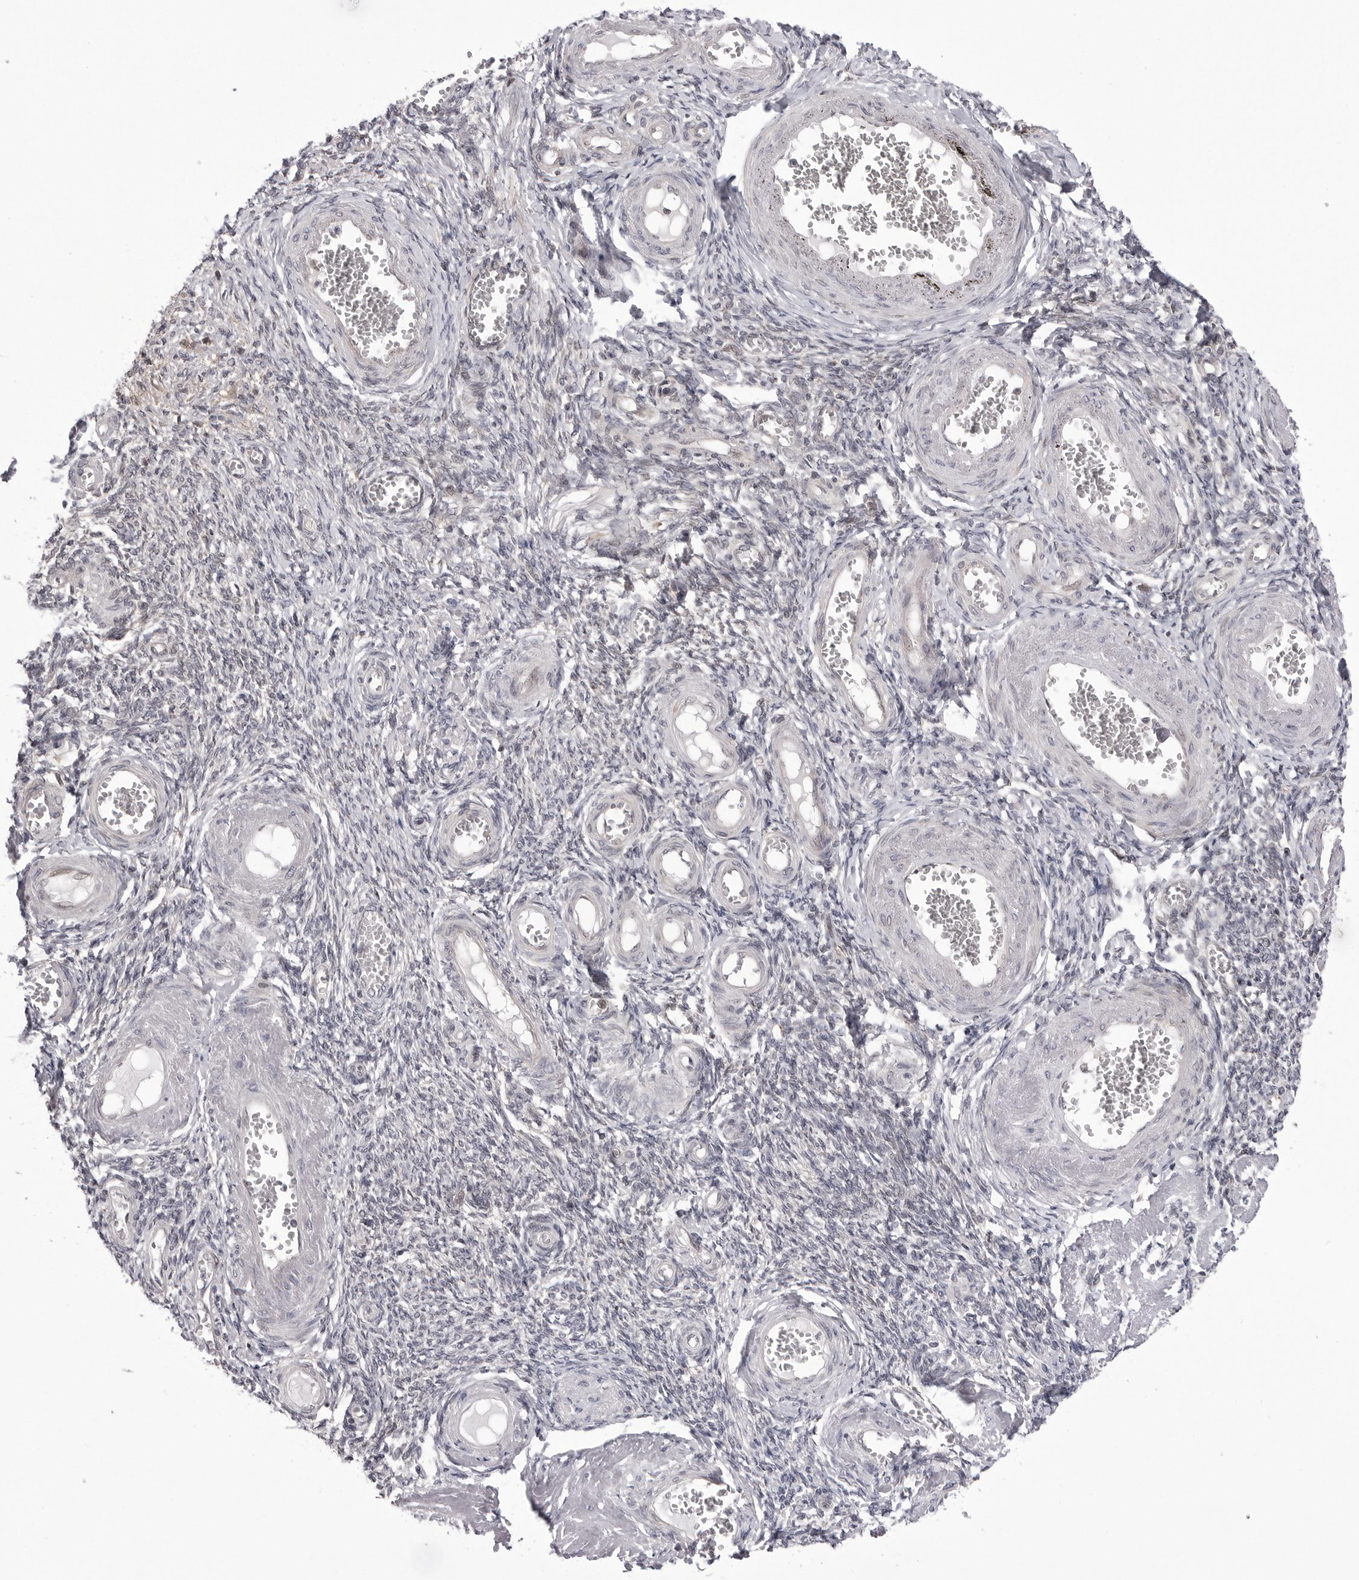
{"staining": {"intensity": "weak", "quantity": "<25%", "location": "cytoplasmic/membranous"}, "tissue": "adipose tissue", "cell_type": "Adipocytes", "image_type": "normal", "snomed": [{"axis": "morphology", "description": "Normal tissue, NOS"}, {"axis": "topography", "description": "Vascular tissue"}, {"axis": "topography", "description": "Fallopian tube"}, {"axis": "topography", "description": "Ovary"}], "caption": "Histopathology image shows no protein positivity in adipocytes of unremarkable adipose tissue.", "gene": "PTK2B", "patient": {"sex": "female", "age": 67}}